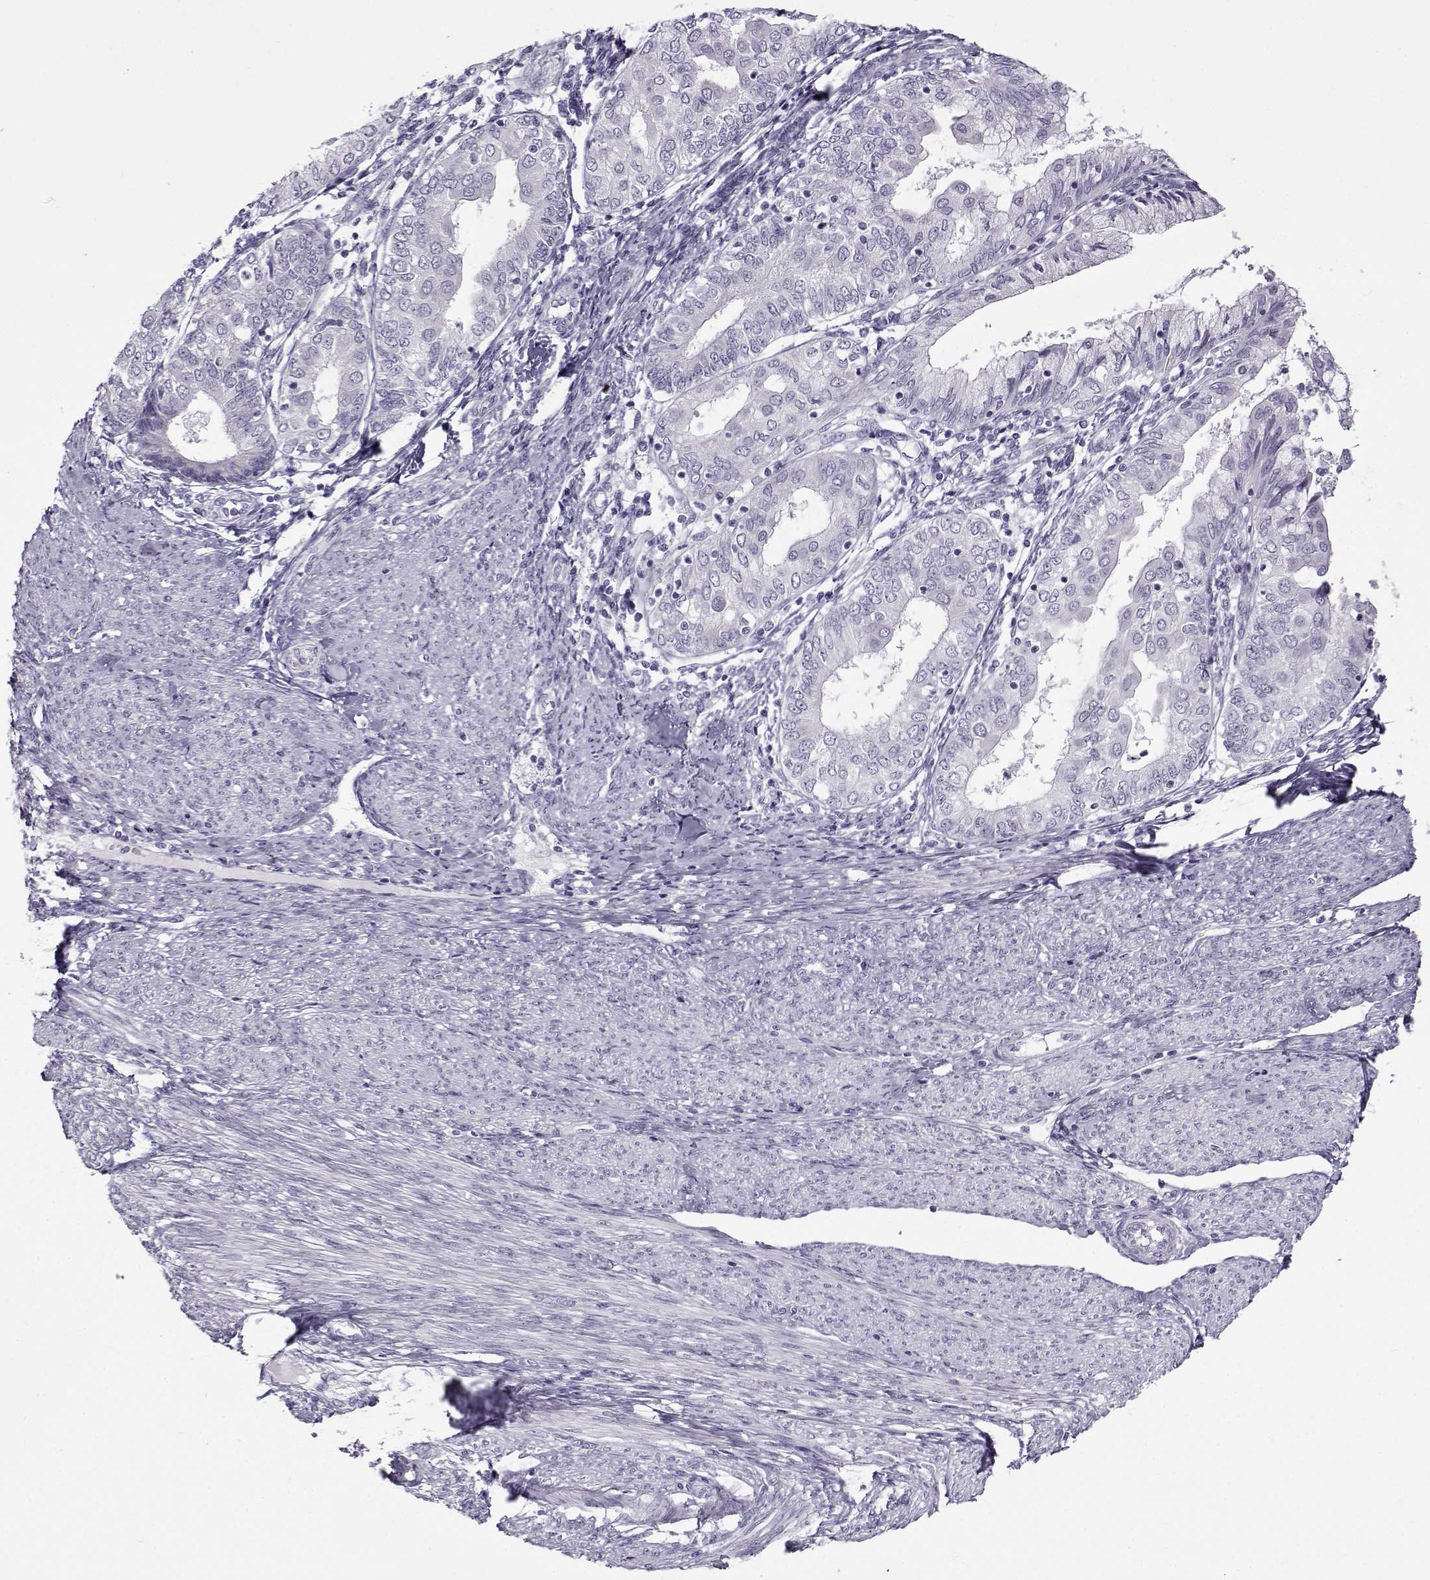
{"staining": {"intensity": "negative", "quantity": "none", "location": "none"}, "tissue": "endometrial cancer", "cell_type": "Tumor cells", "image_type": "cancer", "snomed": [{"axis": "morphology", "description": "Adenocarcinoma, NOS"}, {"axis": "topography", "description": "Endometrium"}], "caption": "Immunohistochemical staining of human endometrial cancer (adenocarcinoma) exhibits no significant expression in tumor cells.", "gene": "GTSF1L", "patient": {"sex": "female", "age": 68}}